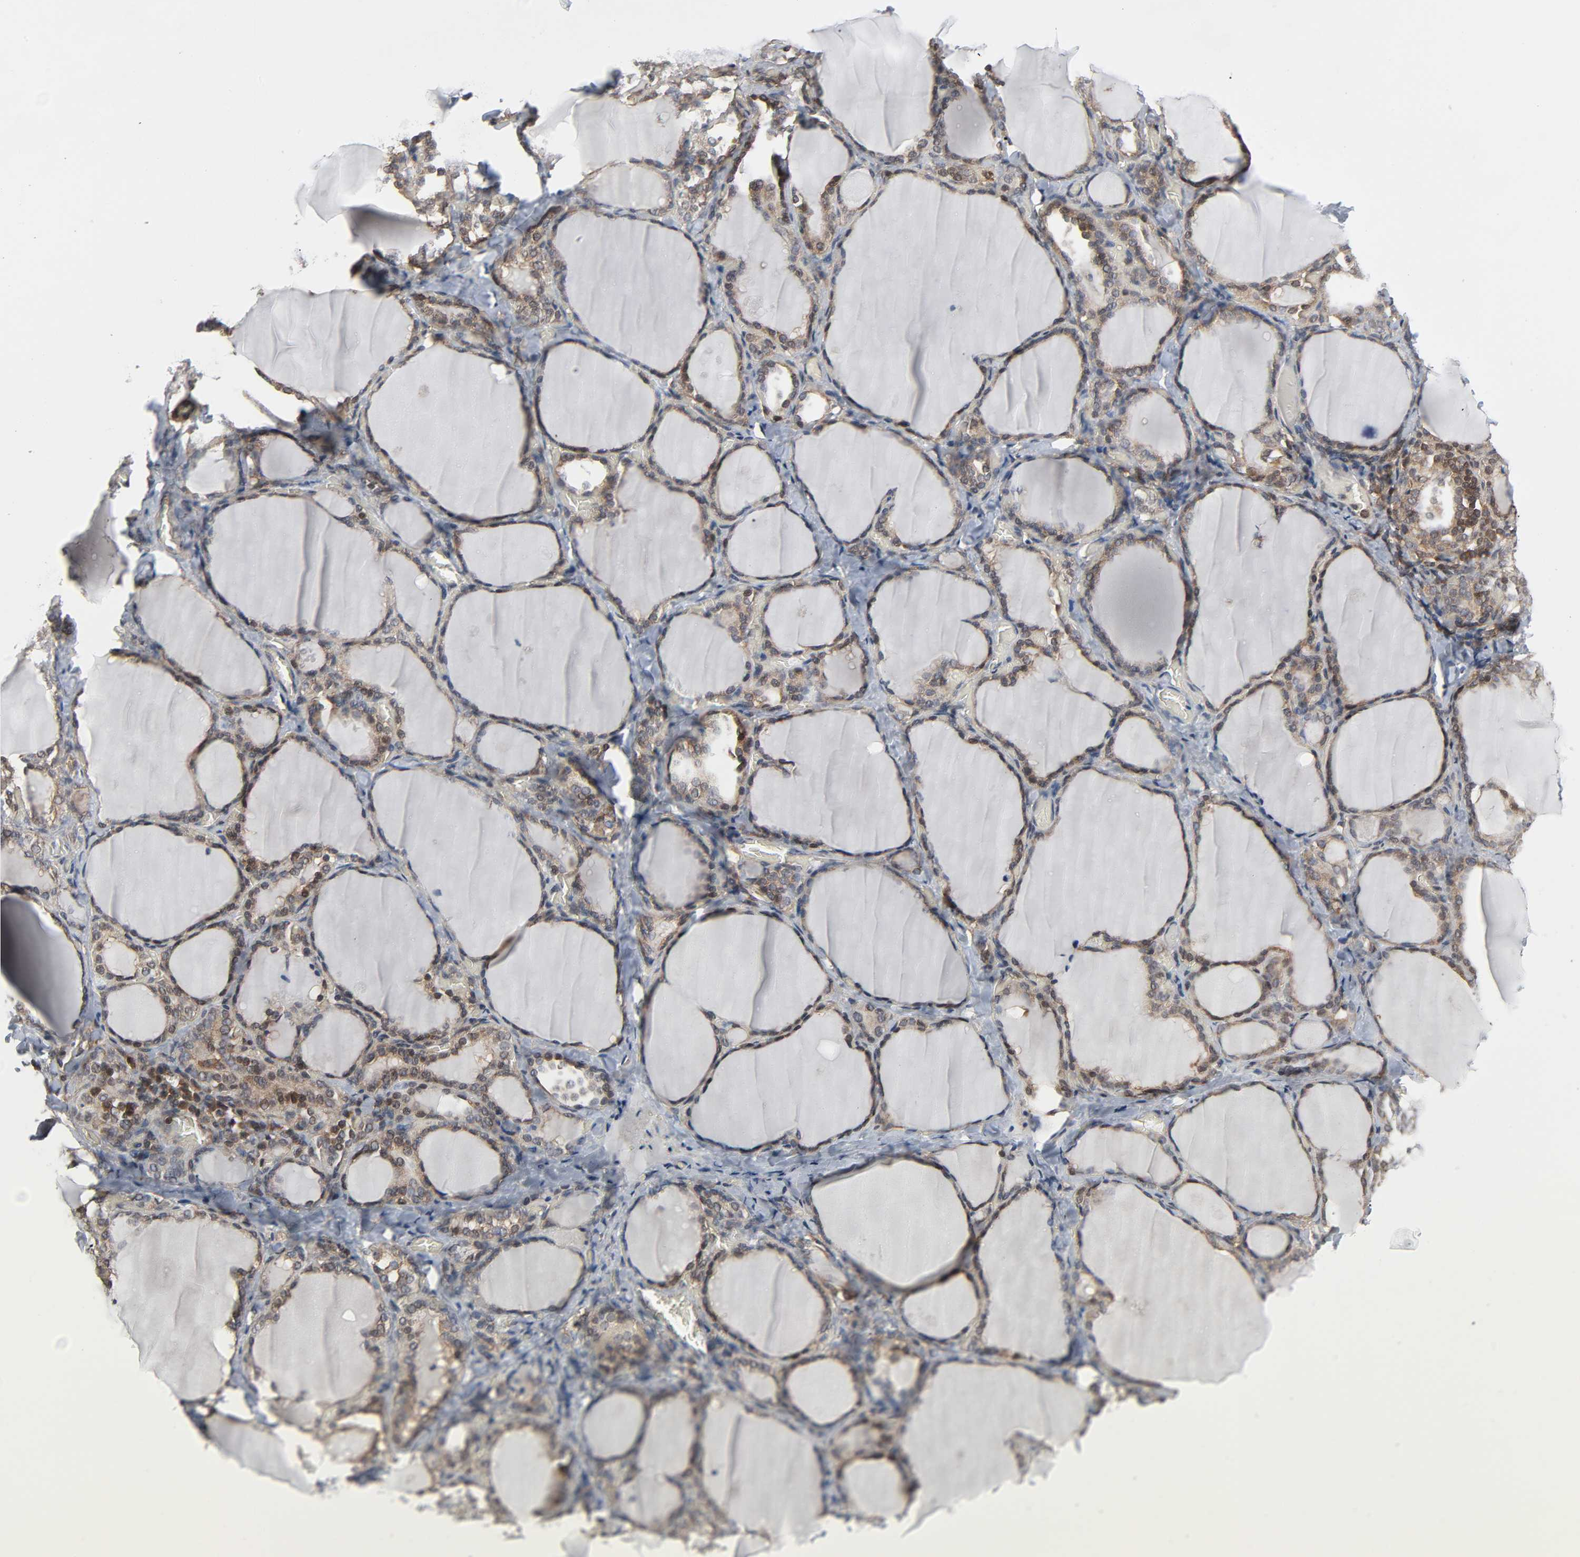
{"staining": {"intensity": "strong", "quantity": ">75%", "location": "cytoplasmic/membranous"}, "tissue": "thyroid gland", "cell_type": "Glandular cells", "image_type": "normal", "snomed": [{"axis": "morphology", "description": "Normal tissue, NOS"}, {"axis": "morphology", "description": "Papillary adenocarcinoma, NOS"}, {"axis": "topography", "description": "Thyroid gland"}], "caption": "Protein expression analysis of unremarkable human thyroid gland reveals strong cytoplasmic/membranous positivity in about >75% of glandular cells. Immunohistochemistry stains the protein in brown and the nuclei are stained blue.", "gene": "GSK3A", "patient": {"sex": "female", "age": 30}}